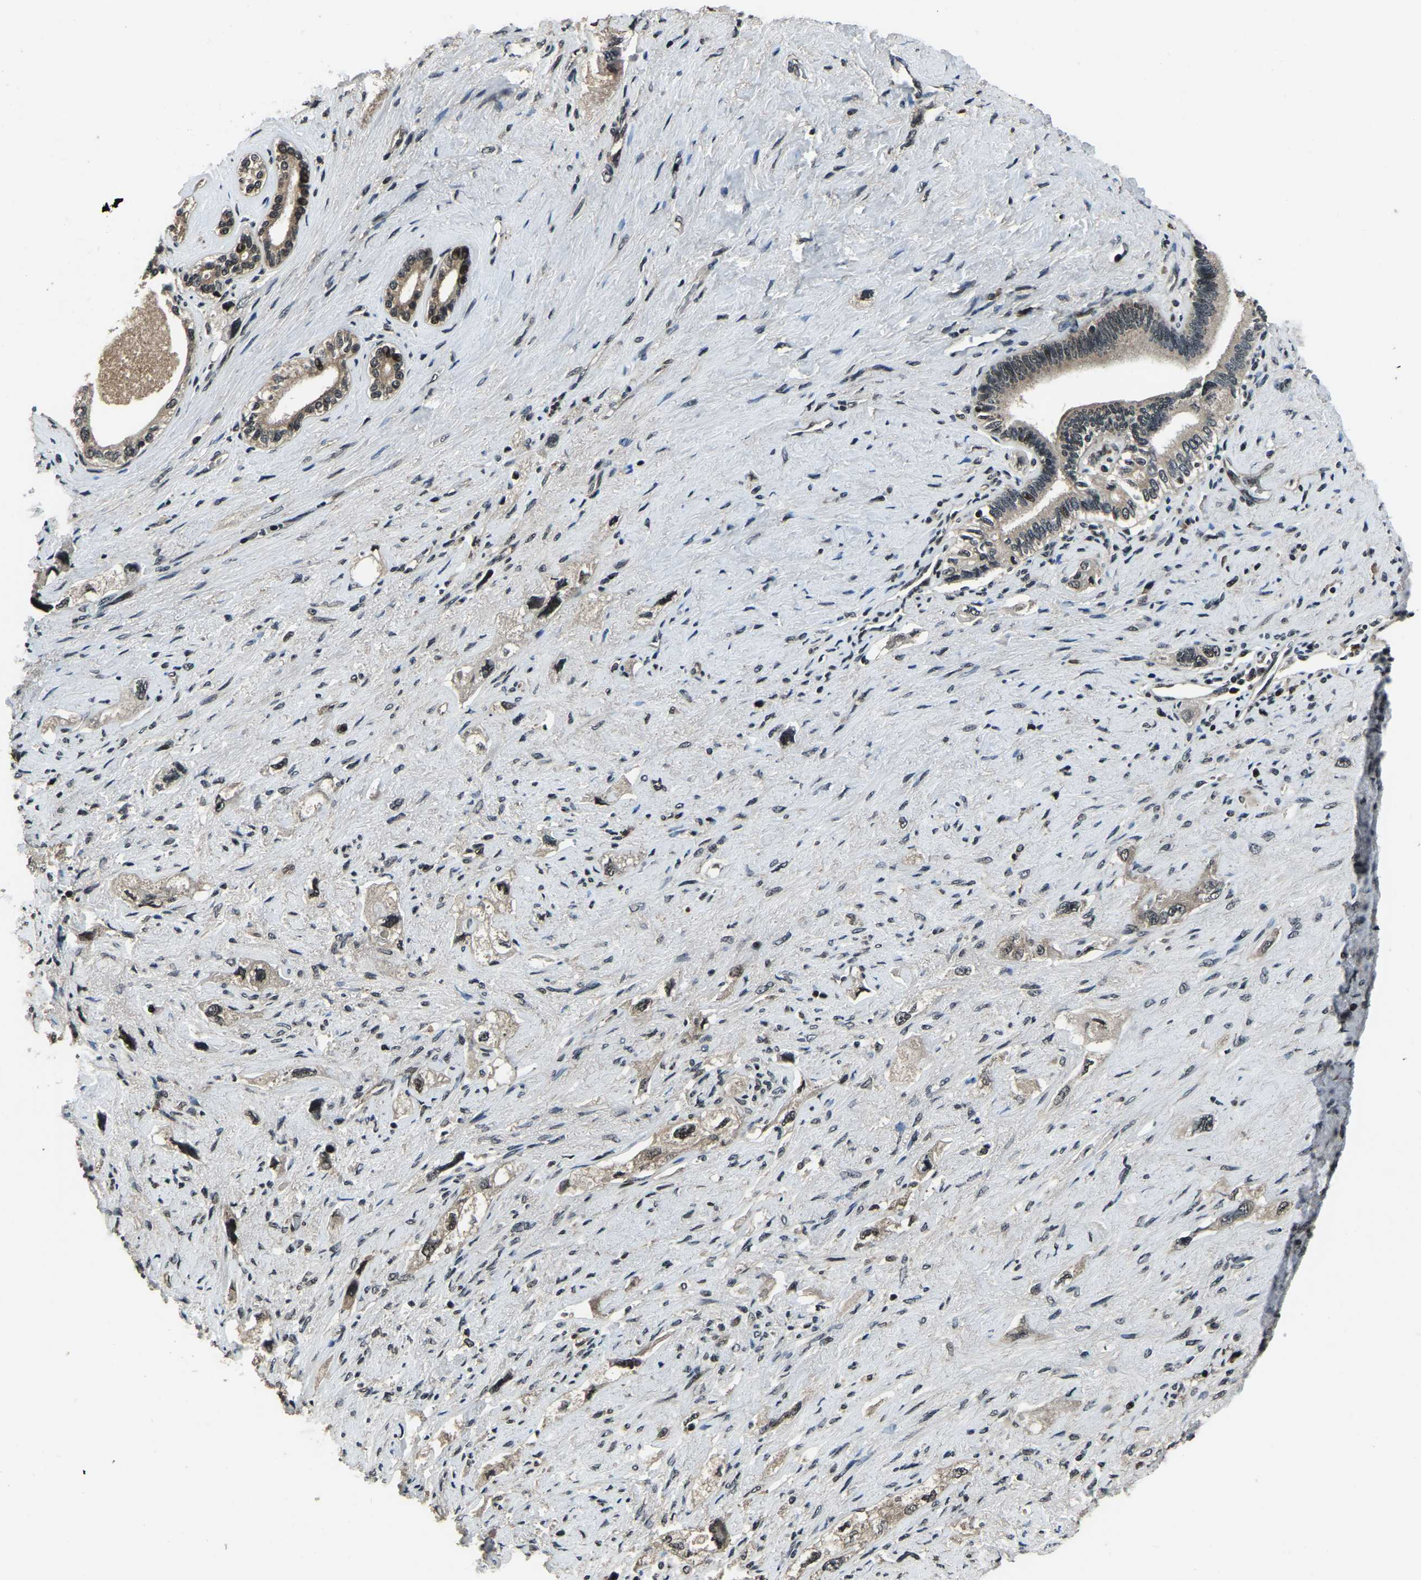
{"staining": {"intensity": "weak", "quantity": ">75%", "location": "cytoplasmic/membranous"}, "tissue": "pancreatic cancer", "cell_type": "Tumor cells", "image_type": "cancer", "snomed": [{"axis": "morphology", "description": "Adenocarcinoma, NOS"}, {"axis": "topography", "description": "Pancreas"}], "caption": "Pancreatic cancer (adenocarcinoma) stained for a protein (brown) shows weak cytoplasmic/membranous positive staining in approximately >75% of tumor cells.", "gene": "ANKIB1", "patient": {"sex": "female", "age": 73}}